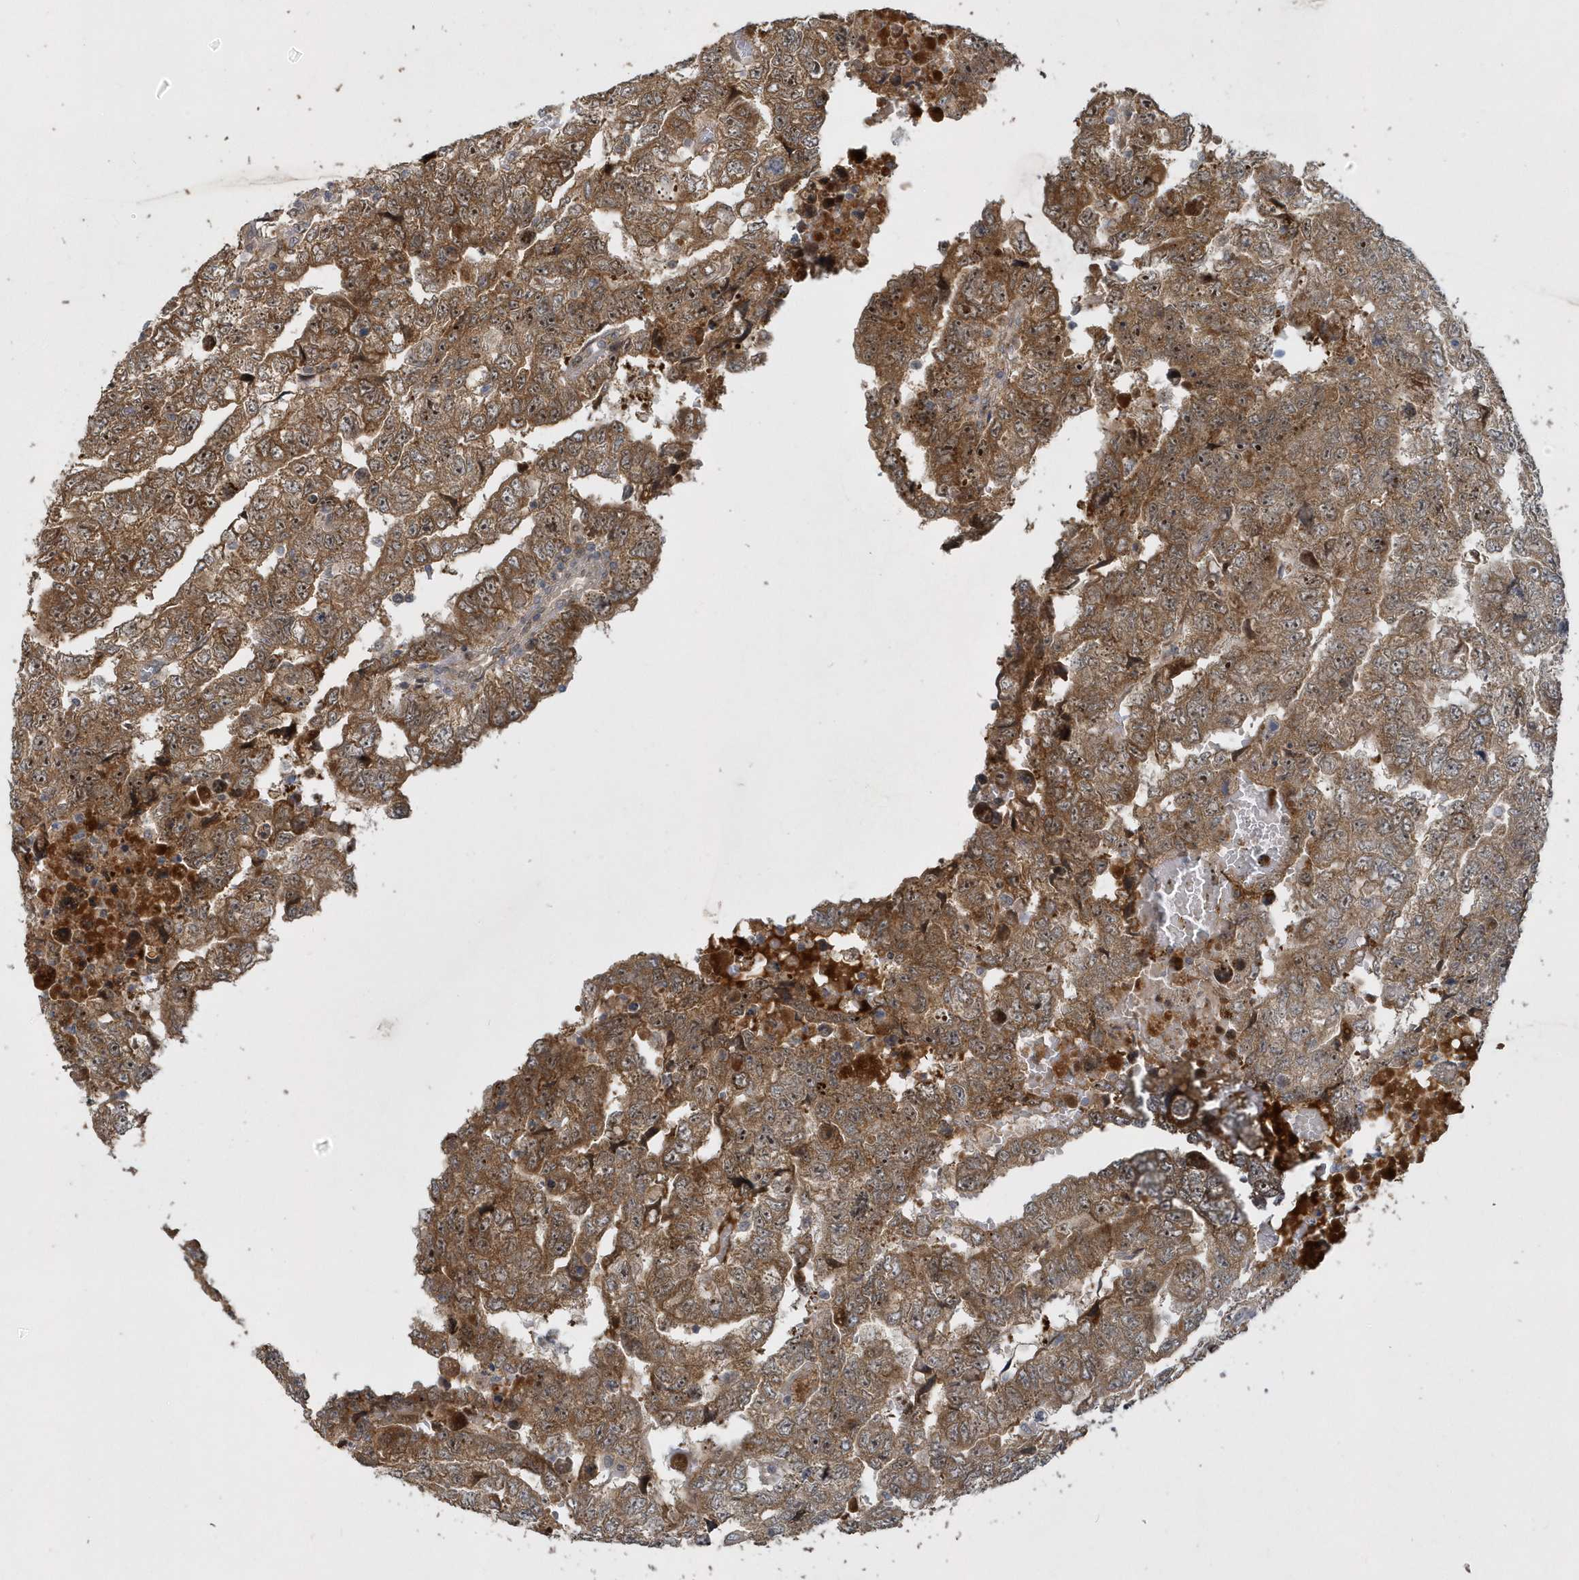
{"staining": {"intensity": "strong", "quantity": ">75%", "location": "cytoplasmic/membranous,nuclear"}, "tissue": "testis cancer", "cell_type": "Tumor cells", "image_type": "cancer", "snomed": [{"axis": "morphology", "description": "Carcinoma, Embryonal, NOS"}, {"axis": "topography", "description": "Testis"}], "caption": "This image displays immunohistochemistry (IHC) staining of embryonal carcinoma (testis), with high strong cytoplasmic/membranous and nuclear expression in approximately >75% of tumor cells.", "gene": "TRAIP", "patient": {"sex": "male", "age": 45}}